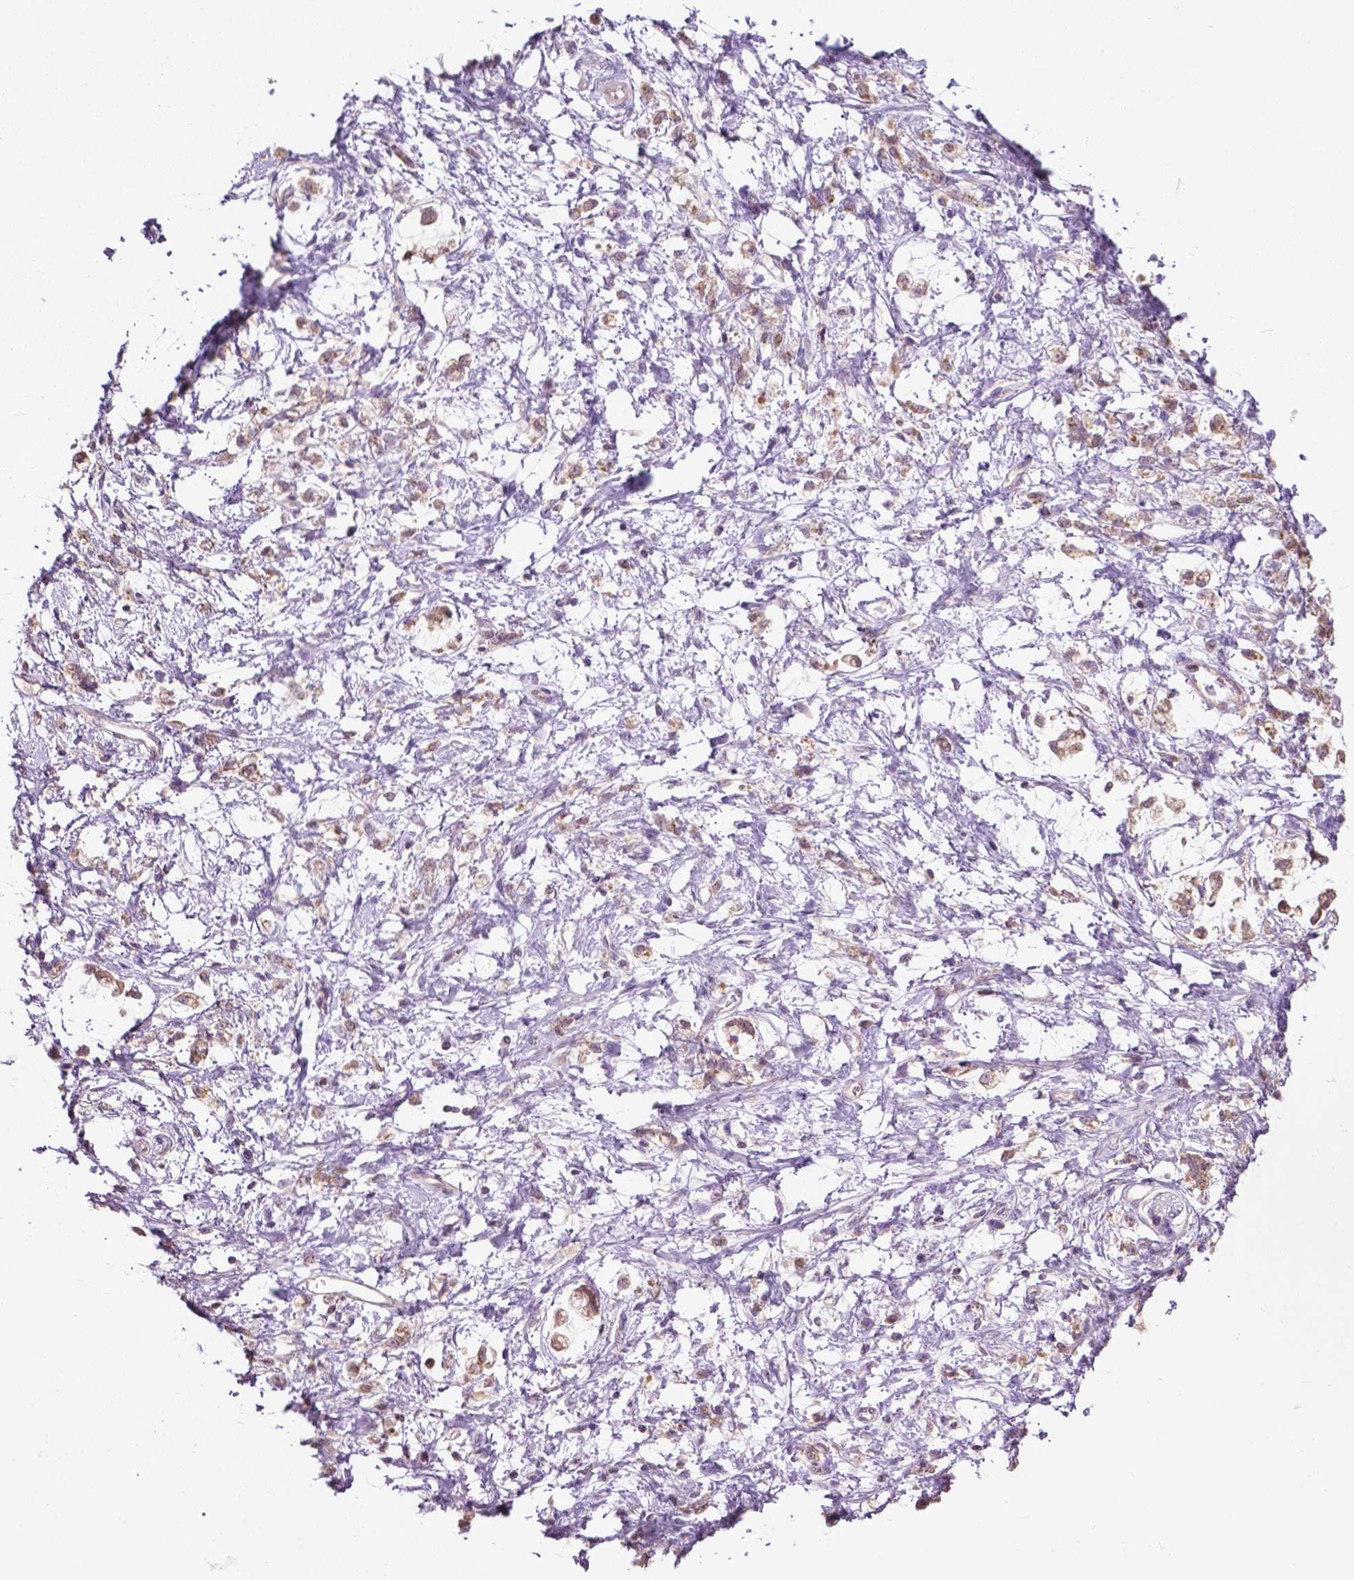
{"staining": {"intensity": "weak", "quantity": ">75%", "location": "cytoplasmic/membranous"}, "tissue": "stomach cancer", "cell_type": "Tumor cells", "image_type": "cancer", "snomed": [{"axis": "morphology", "description": "Adenocarcinoma, NOS"}, {"axis": "topography", "description": "Stomach"}], "caption": "An image showing weak cytoplasmic/membranous positivity in about >75% of tumor cells in stomach adenocarcinoma, as visualized by brown immunohistochemical staining.", "gene": "MZT1", "patient": {"sex": "female", "age": 60}}